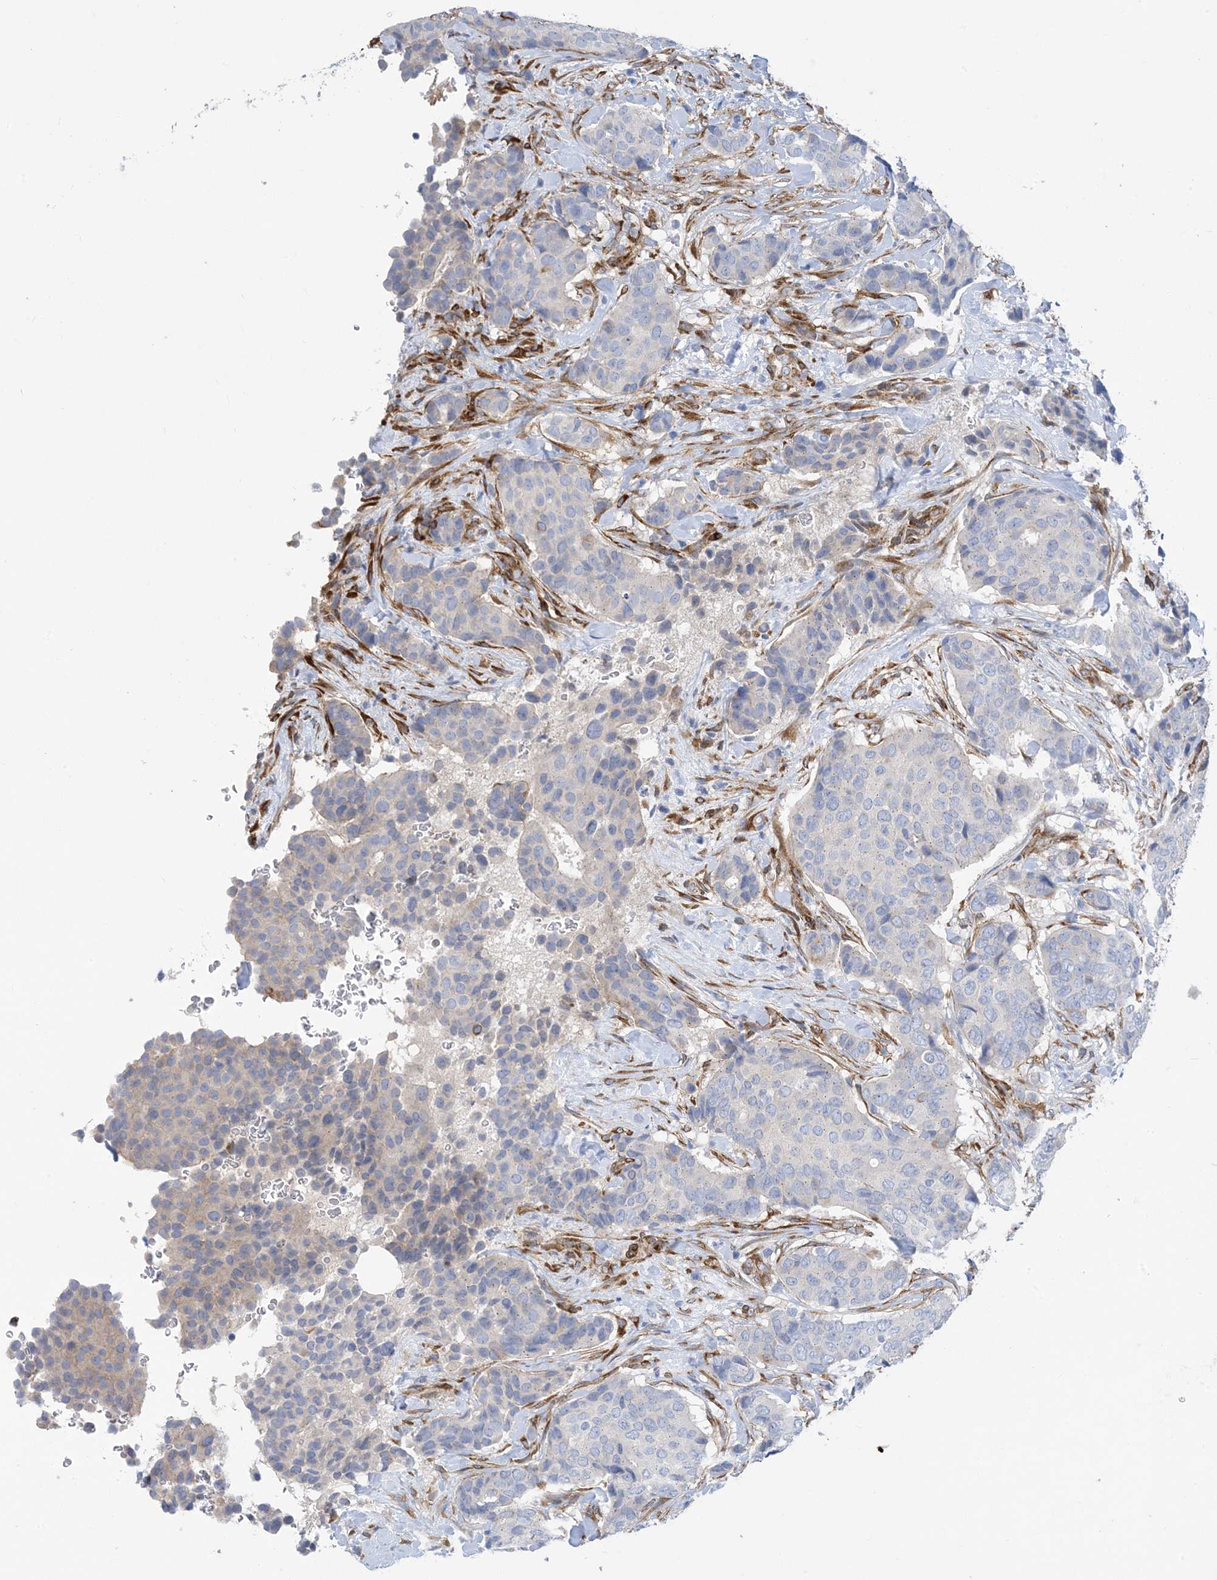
{"staining": {"intensity": "negative", "quantity": "none", "location": "none"}, "tissue": "breast cancer", "cell_type": "Tumor cells", "image_type": "cancer", "snomed": [{"axis": "morphology", "description": "Duct carcinoma"}, {"axis": "topography", "description": "Breast"}], "caption": "Immunohistochemical staining of breast infiltrating ductal carcinoma reveals no significant staining in tumor cells. The staining is performed using DAB brown chromogen with nuclei counter-stained in using hematoxylin.", "gene": "RBMS3", "patient": {"sex": "female", "age": 75}}